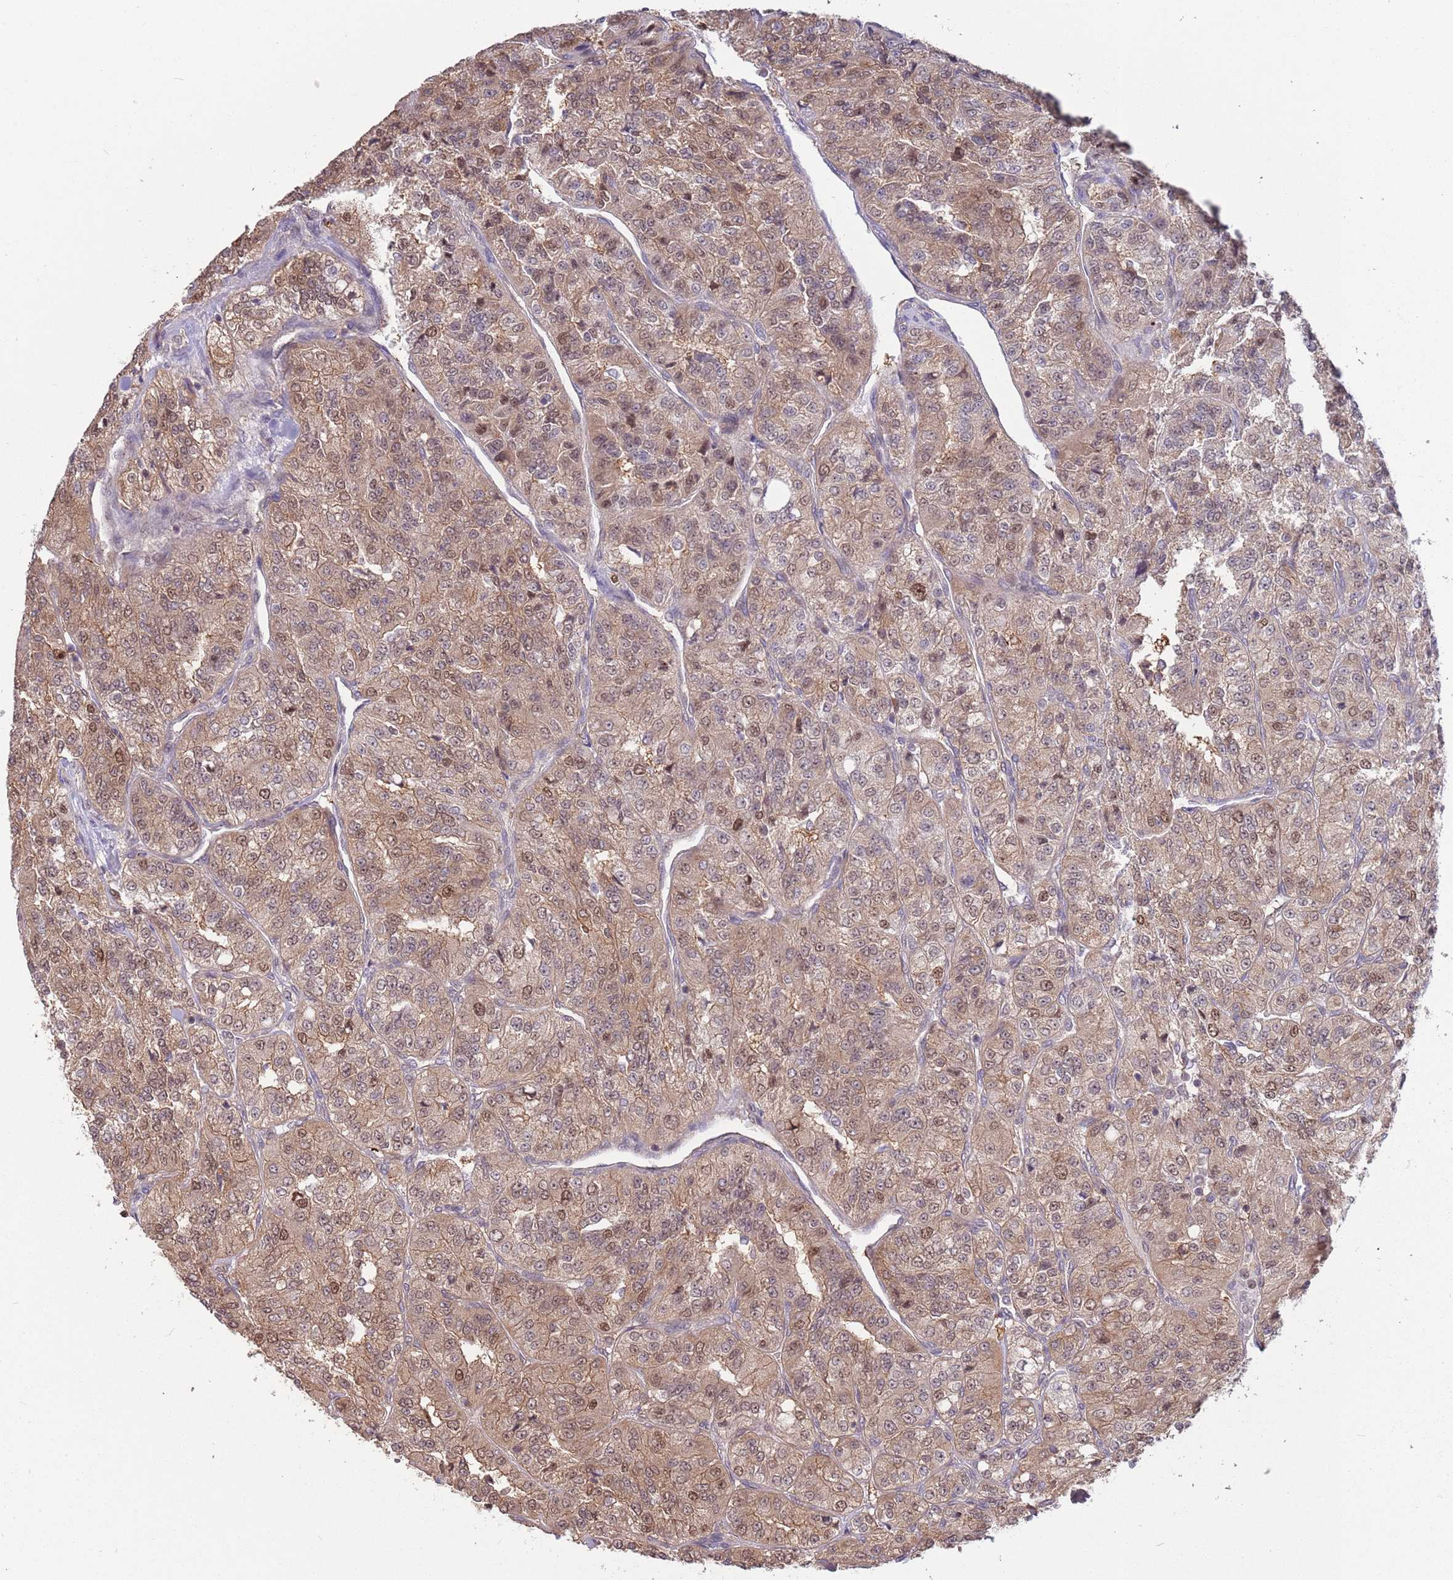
{"staining": {"intensity": "moderate", "quantity": ">75%", "location": "cytoplasmic/membranous,nuclear"}, "tissue": "renal cancer", "cell_type": "Tumor cells", "image_type": "cancer", "snomed": [{"axis": "morphology", "description": "Adenocarcinoma, NOS"}, {"axis": "topography", "description": "Kidney"}], "caption": "Human renal adenocarcinoma stained for a protein (brown) exhibits moderate cytoplasmic/membranous and nuclear positive positivity in approximately >75% of tumor cells.", "gene": "SALL1", "patient": {"sex": "female", "age": 63}}